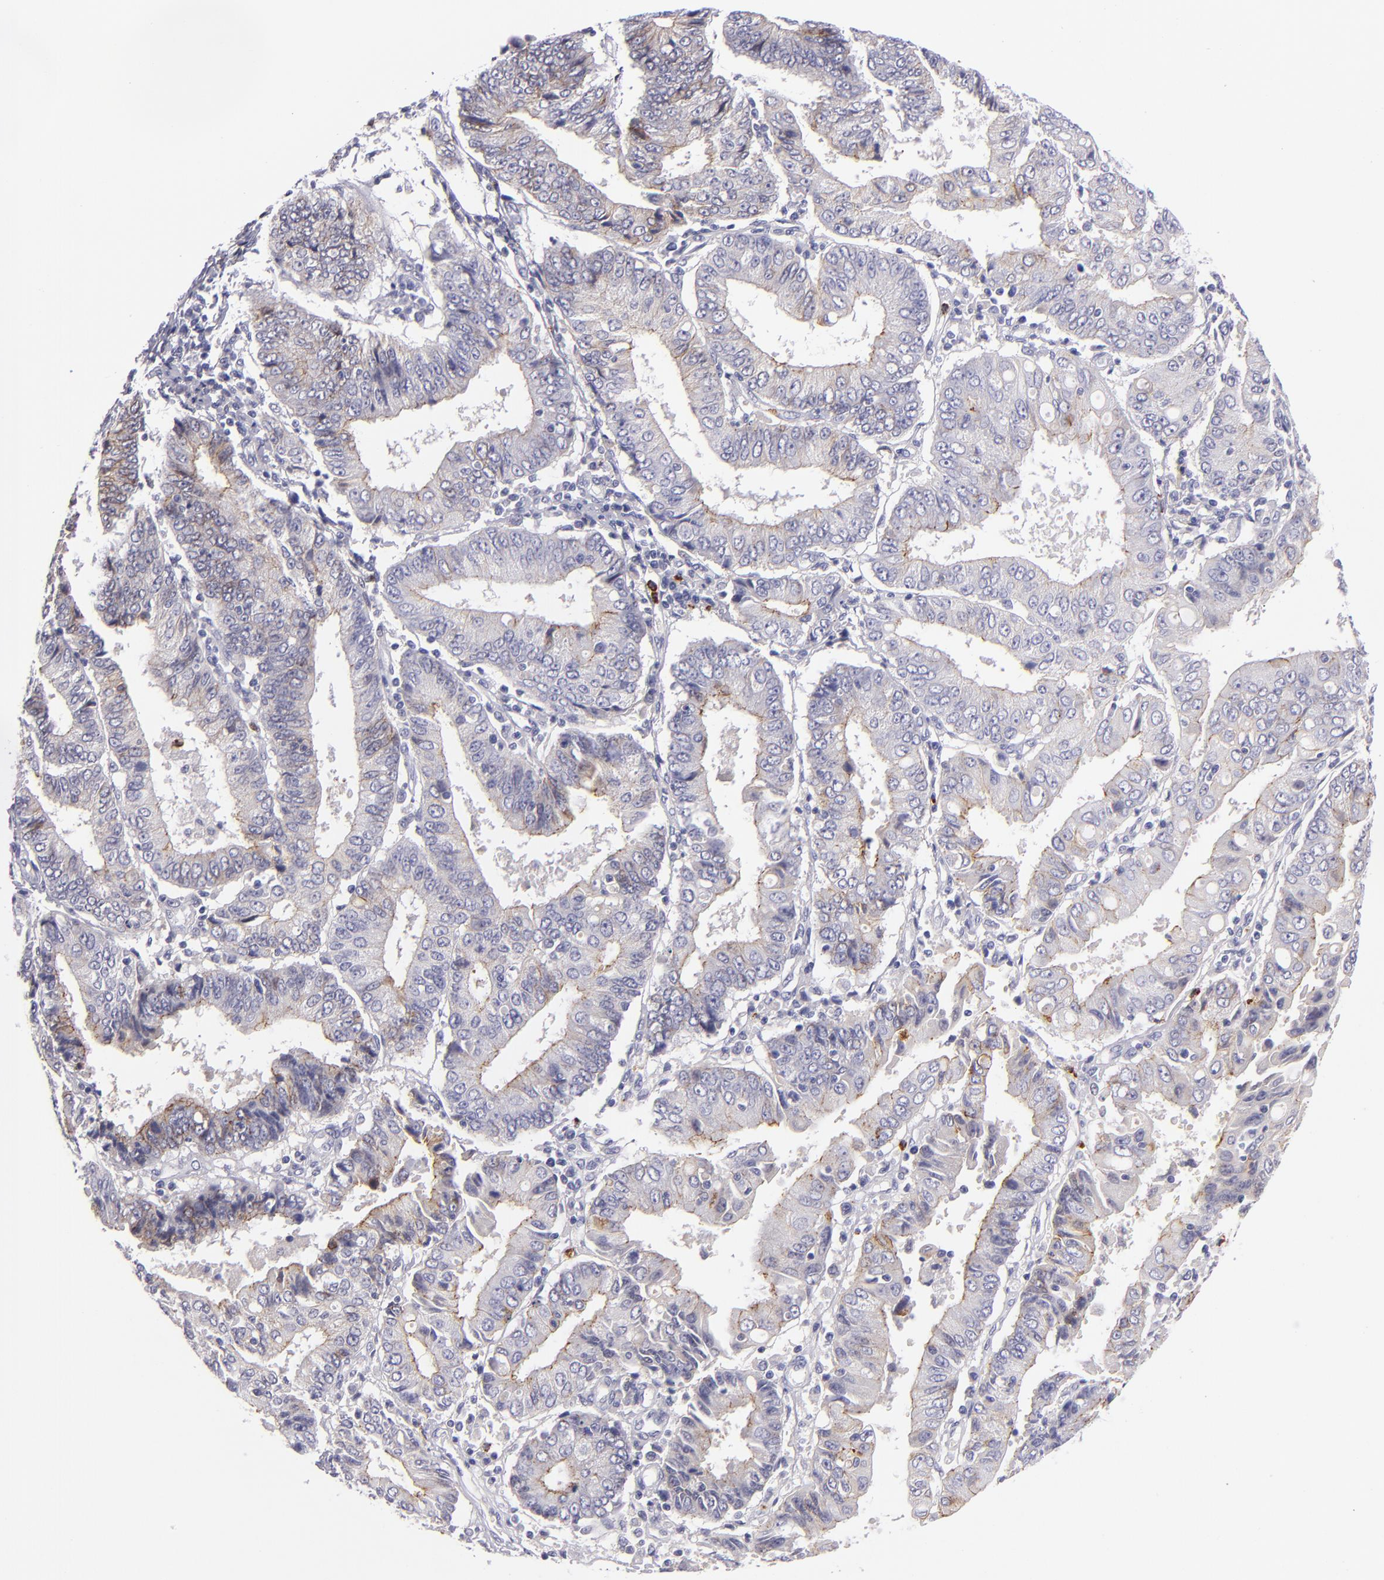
{"staining": {"intensity": "moderate", "quantity": "25%-75%", "location": "cytoplasmic/membranous"}, "tissue": "endometrial cancer", "cell_type": "Tumor cells", "image_type": "cancer", "snomed": [{"axis": "morphology", "description": "Adenocarcinoma, NOS"}, {"axis": "topography", "description": "Endometrium"}], "caption": "Immunohistochemical staining of human endometrial cancer demonstrates medium levels of moderate cytoplasmic/membranous protein expression in approximately 25%-75% of tumor cells.", "gene": "CDH3", "patient": {"sex": "female", "age": 75}}